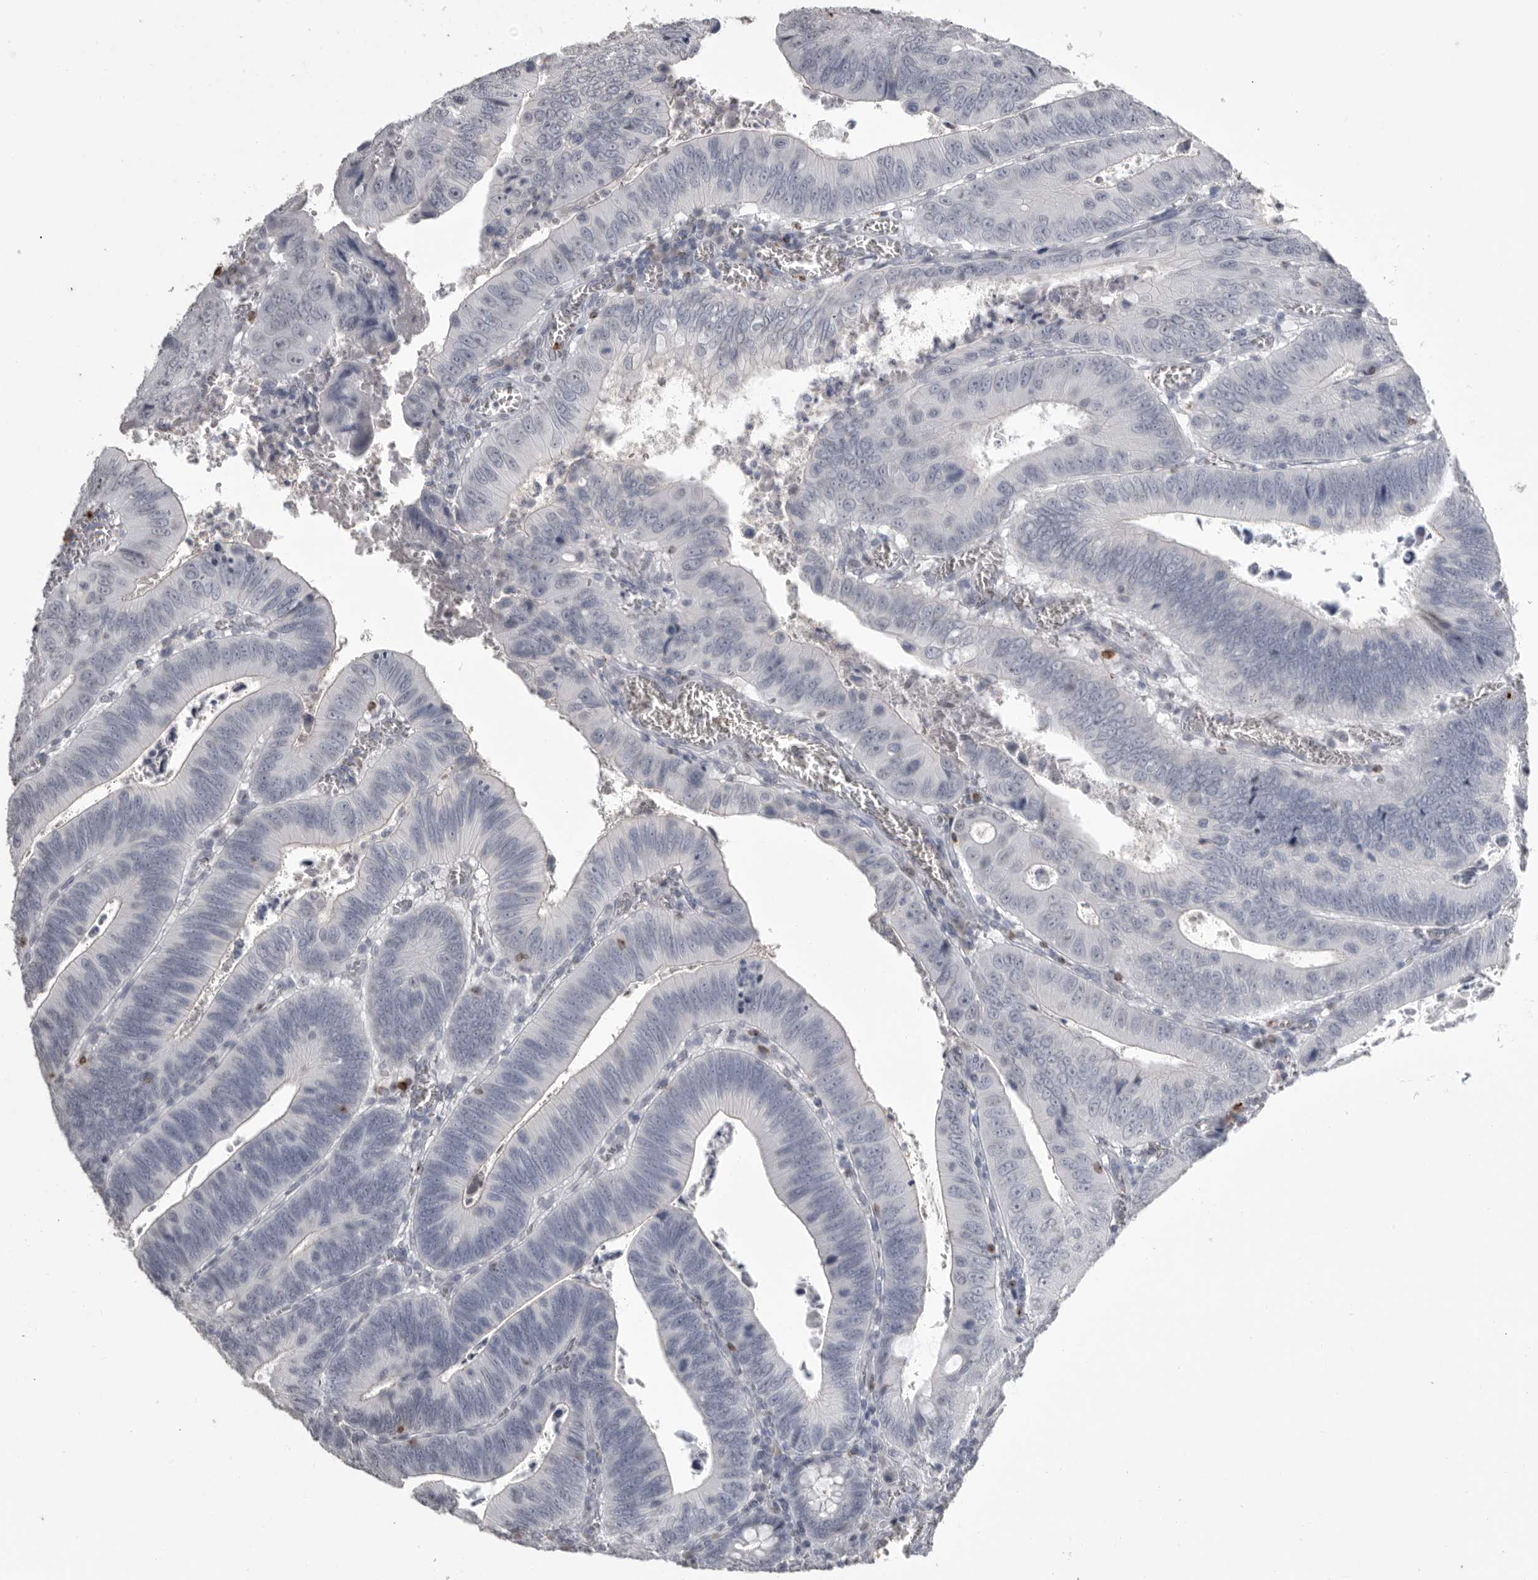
{"staining": {"intensity": "negative", "quantity": "none", "location": "none"}, "tissue": "colorectal cancer", "cell_type": "Tumor cells", "image_type": "cancer", "snomed": [{"axis": "morphology", "description": "Inflammation, NOS"}, {"axis": "morphology", "description": "Adenocarcinoma, NOS"}, {"axis": "topography", "description": "Colon"}], "caption": "A high-resolution photomicrograph shows immunohistochemistry (IHC) staining of colorectal cancer, which exhibits no significant staining in tumor cells.", "gene": "GNLY", "patient": {"sex": "male", "age": 72}}